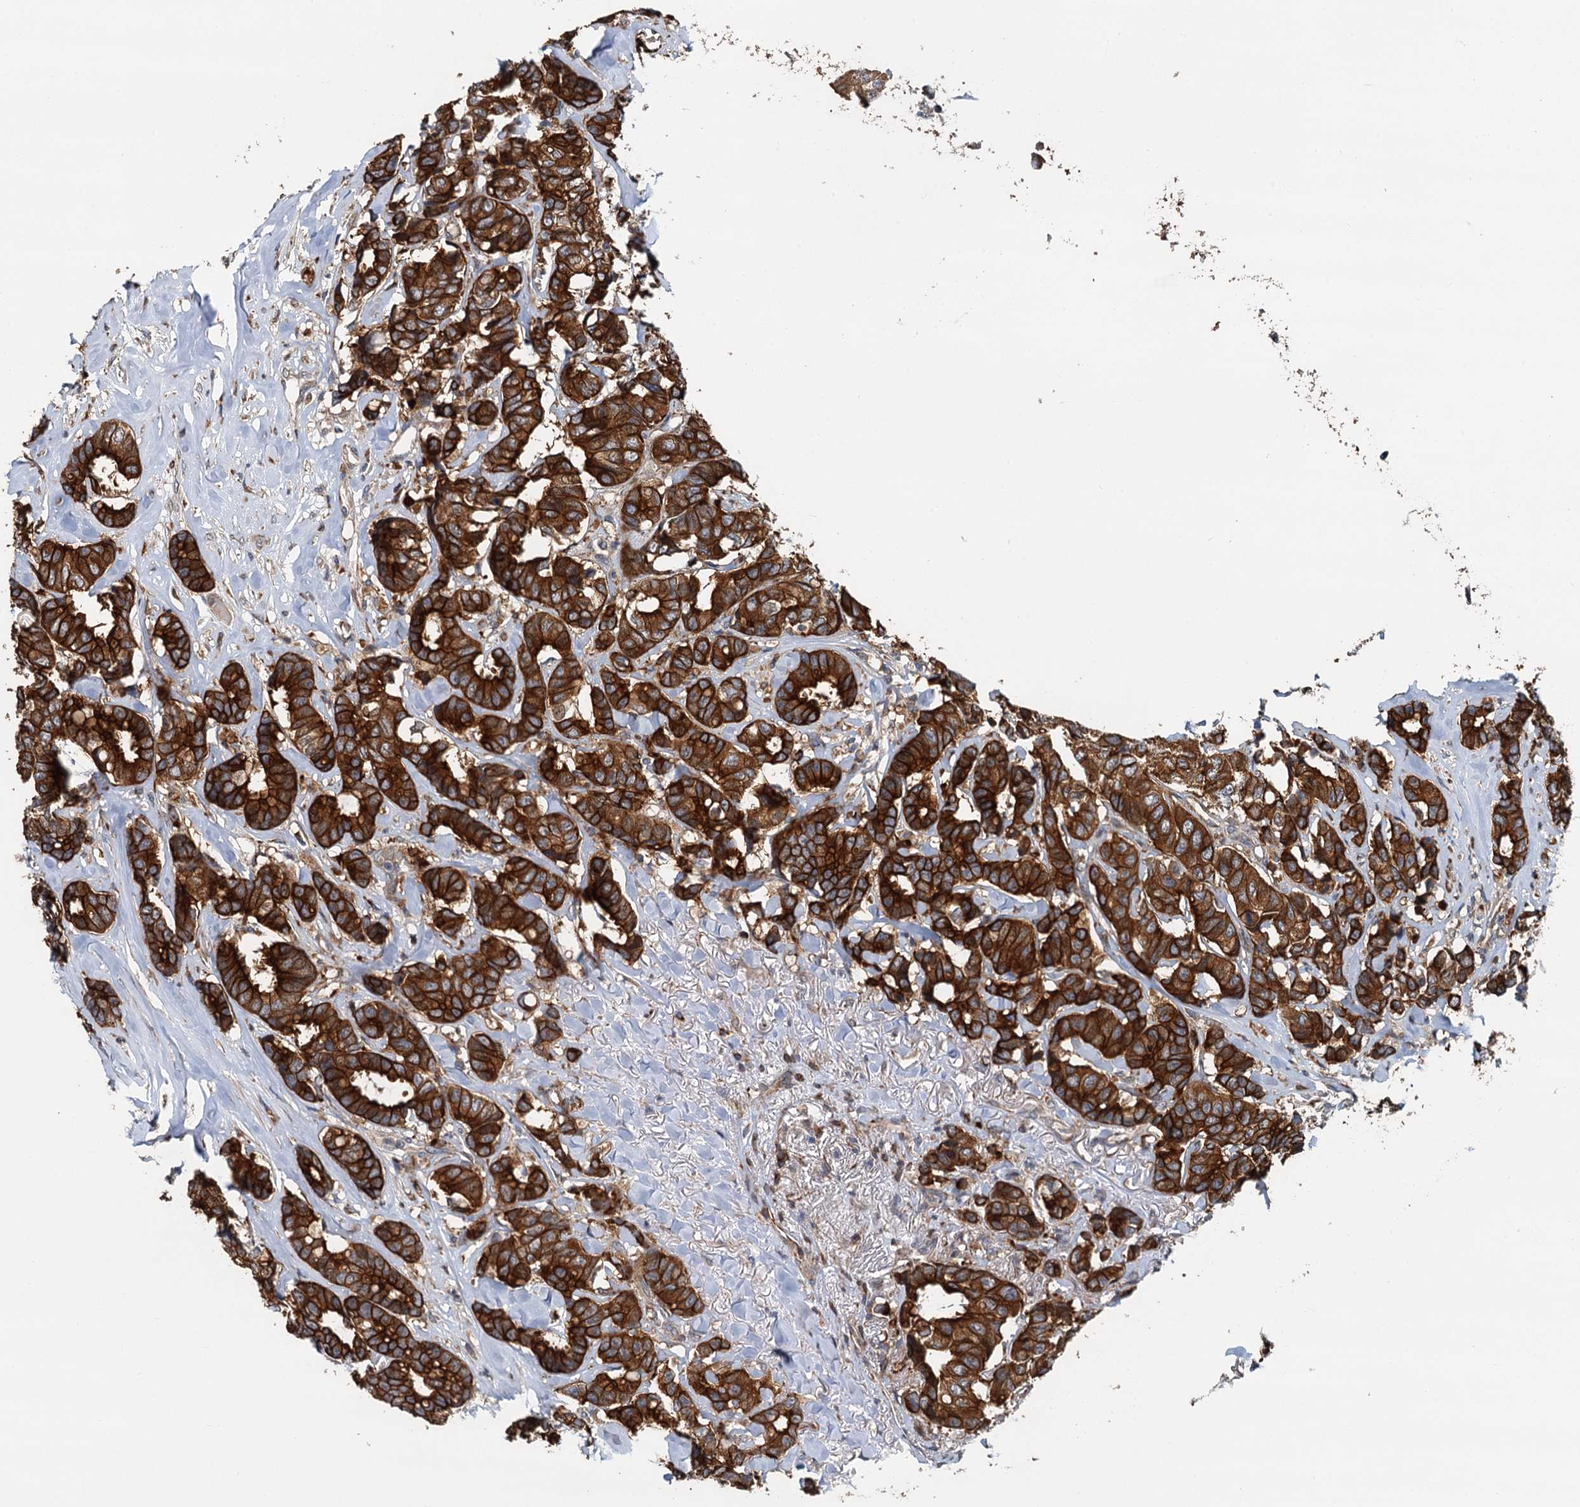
{"staining": {"intensity": "strong", "quantity": ">75%", "location": "cytoplasmic/membranous"}, "tissue": "breast cancer", "cell_type": "Tumor cells", "image_type": "cancer", "snomed": [{"axis": "morphology", "description": "Duct carcinoma"}, {"axis": "topography", "description": "Breast"}], "caption": "Protein expression analysis of intraductal carcinoma (breast) exhibits strong cytoplasmic/membranous positivity in approximately >75% of tumor cells.", "gene": "LRRK2", "patient": {"sex": "female", "age": 87}}